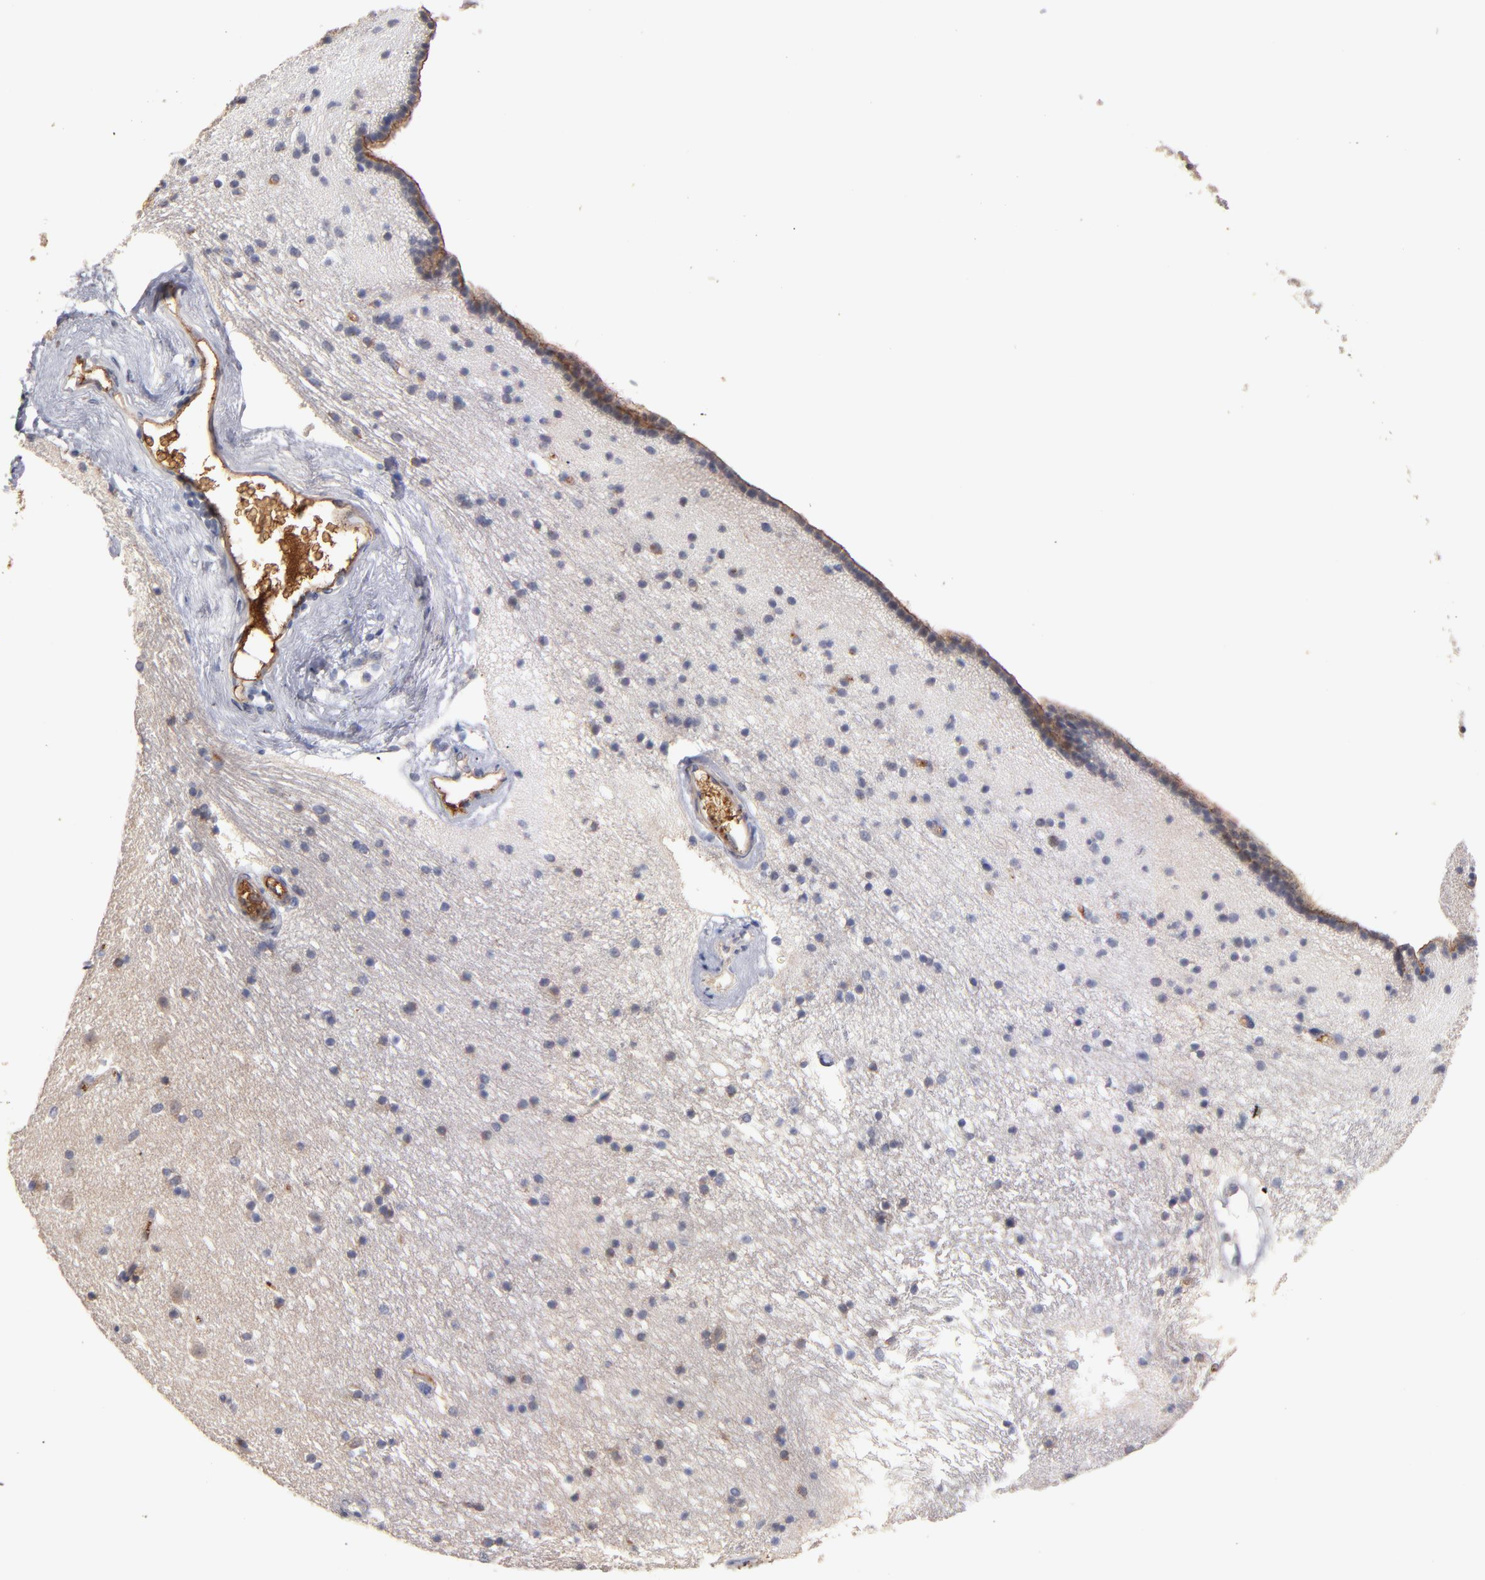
{"staining": {"intensity": "weak", "quantity": "25%-75%", "location": "cytoplasmic/membranous"}, "tissue": "caudate", "cell_type": "Glial cells", "image_type": "normal", "snomed": [{"axis": "morphology", "description": "Normal tissue, NOS"}, {"axis": "topography", "description": "Lateral ventricle wall"}], "caption": "Immunohistochemistry of normal human caudate shows low levels of weak cytoplasmic/membranous positivity in approximately 25%-75% of glial cells. The protein of interest is stained brown, and the nuclei are stained in blue (DAB IHC with brightfield microscopy, high magnification).", "gene": "DACT1", "patient": {"sex": "male", "age": 45}}